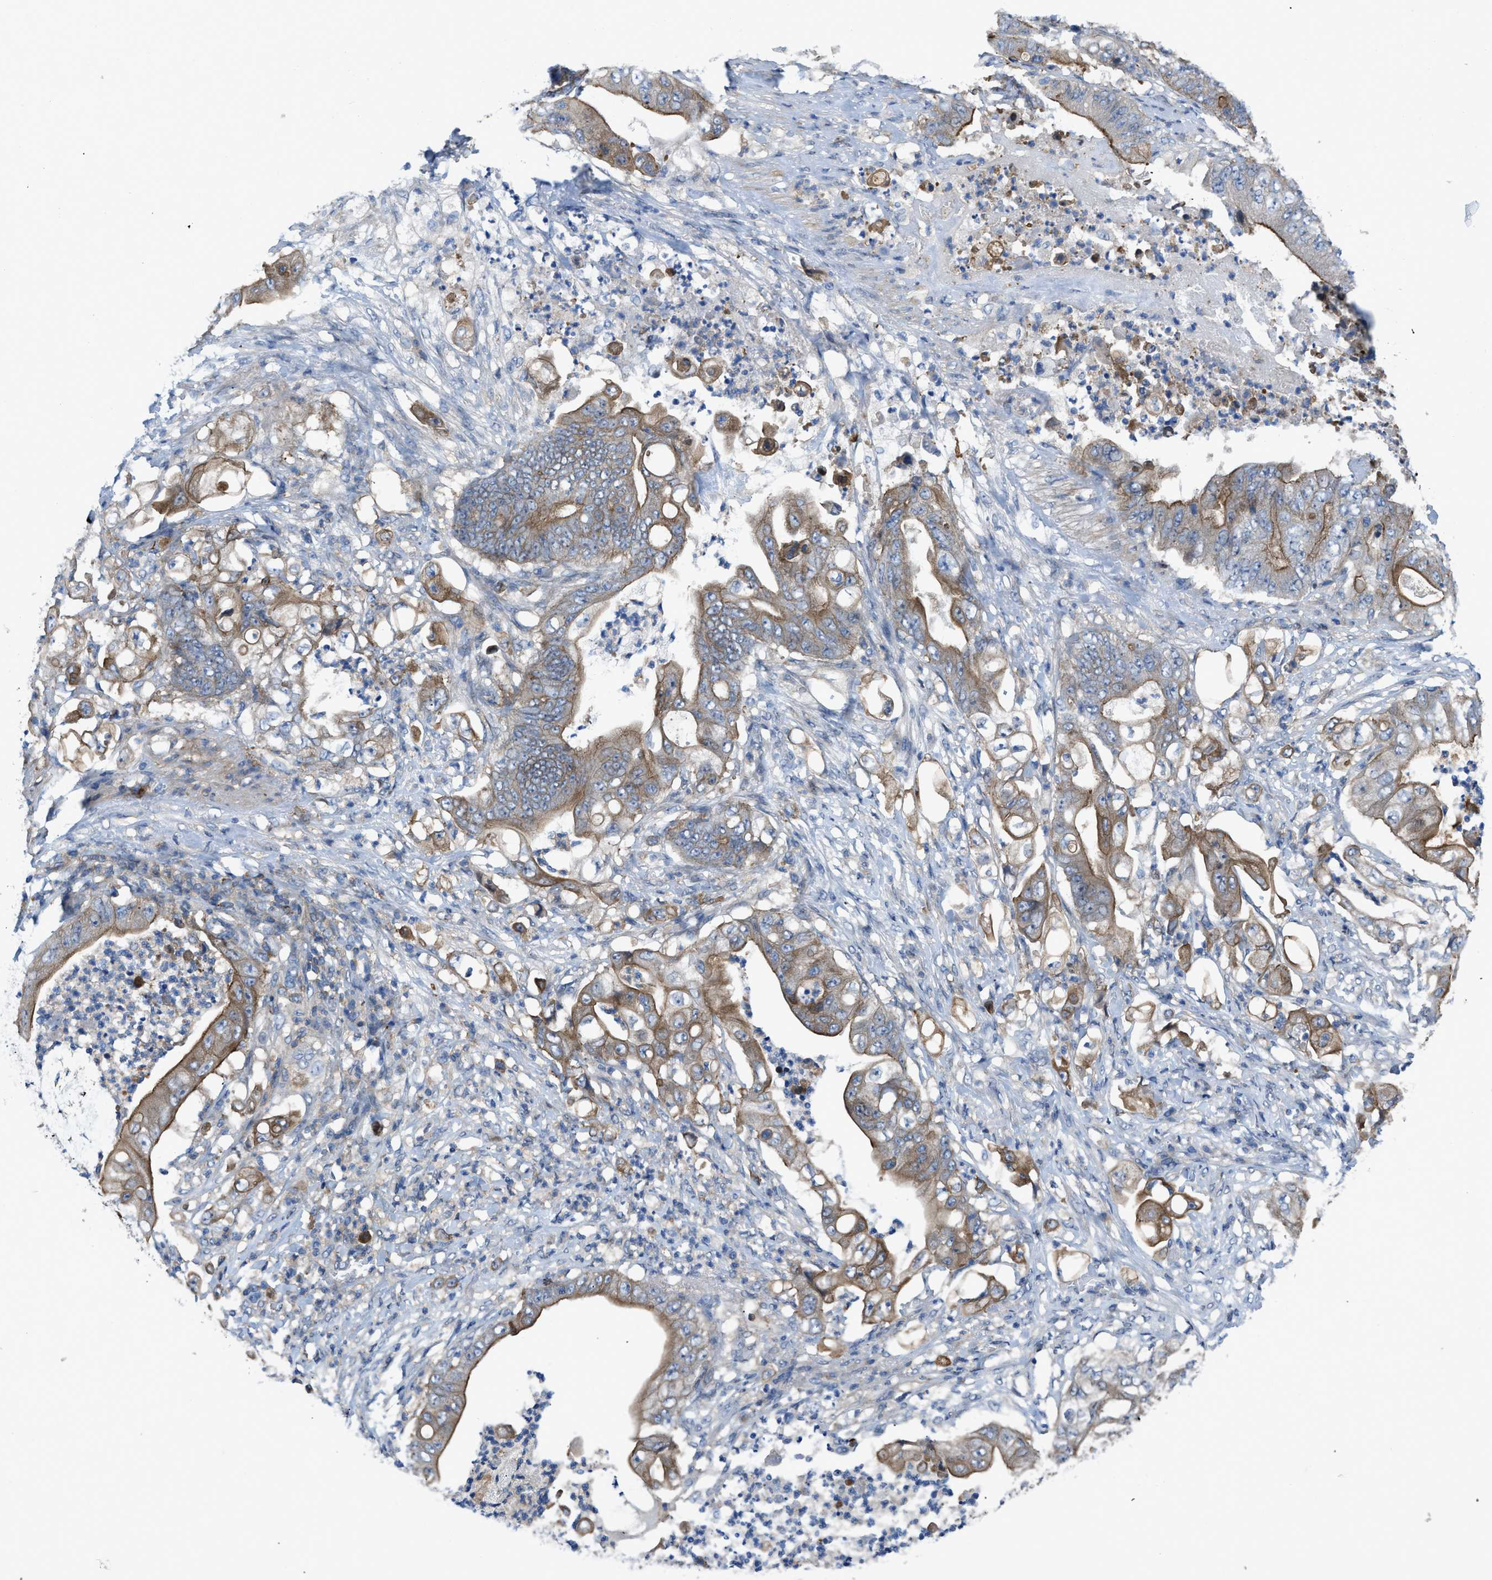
{"staining": {"intensity": "moderate", "quantity": ">75%", "location": "cytoplasmic/membranous"}, "tissue": "stomach cancer", "cell_type": "Tumor cells", "image_type": "cancer", "snomed": [{"axis": "morphology", "description": "Adenocarcinoma, NOS"}, {"axis": "topography", "description": "Stomach"}], "caption": "A brown stain shows moderate cytoplasmic/membranous positivity of a protein in human stomach cancer (adenocarcinoma) tumor cells.", "gene": "MYO18A", "patient": {"sex": "female", "age": 73}}